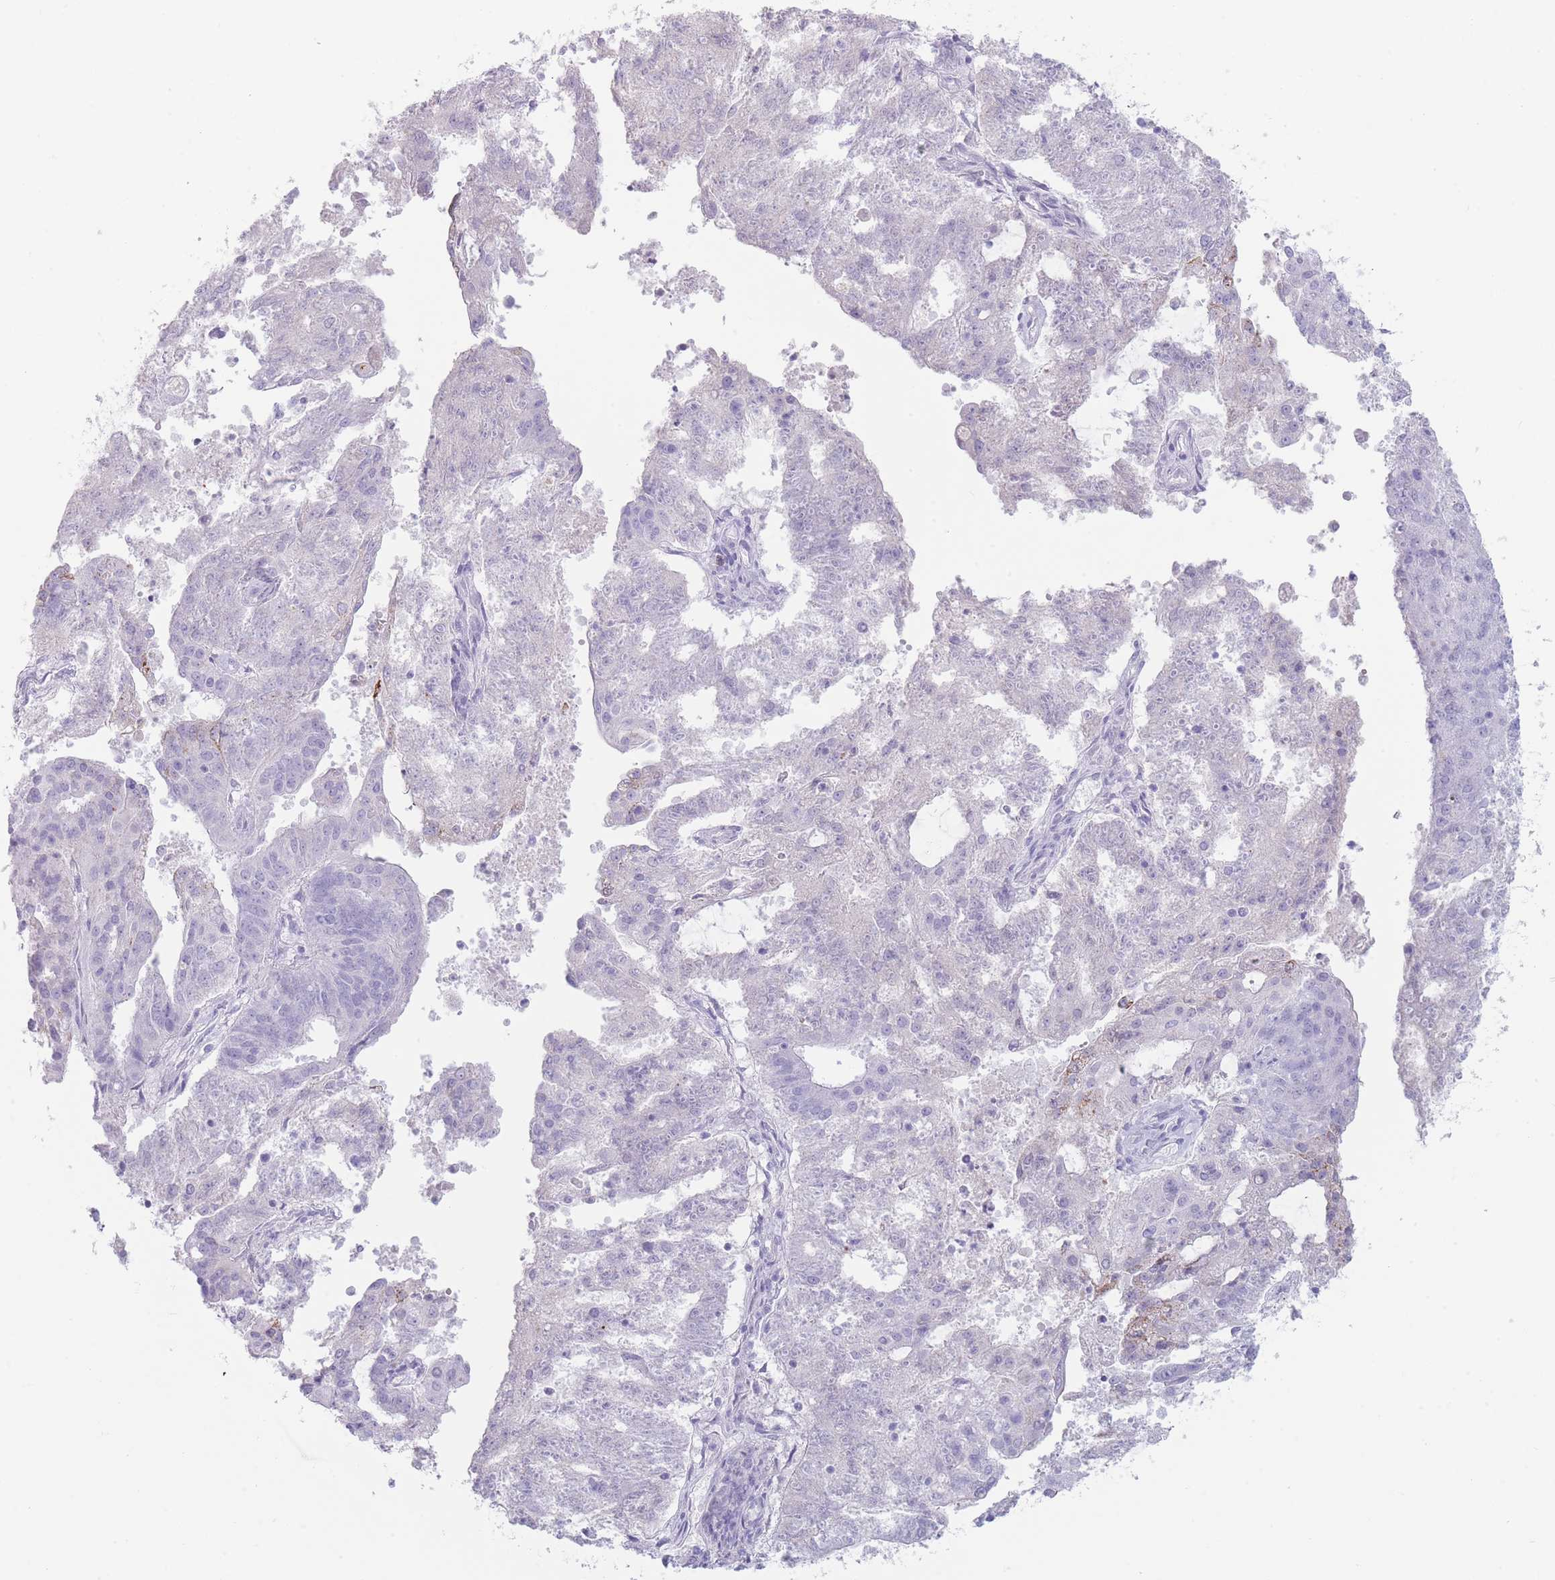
{"staining": {"intensity": "negative", "quantity": "none", "location": "none"}, "tissue": "endometrial cancer", "cell_type": "Tumor cells", "image_type": "cancer", "snomed": [{"axis": "morphology", "description": "Adenocarcinoma, NOS"}, {"axis": "topography", "description": "Endometrium"}], "caption": "A micrograph of human endometrial cancer (adenocarcinoma) is negative for staining in tumor cells.", "gene": "GPR12", "patient": {"sex": "female", "age": 82}}